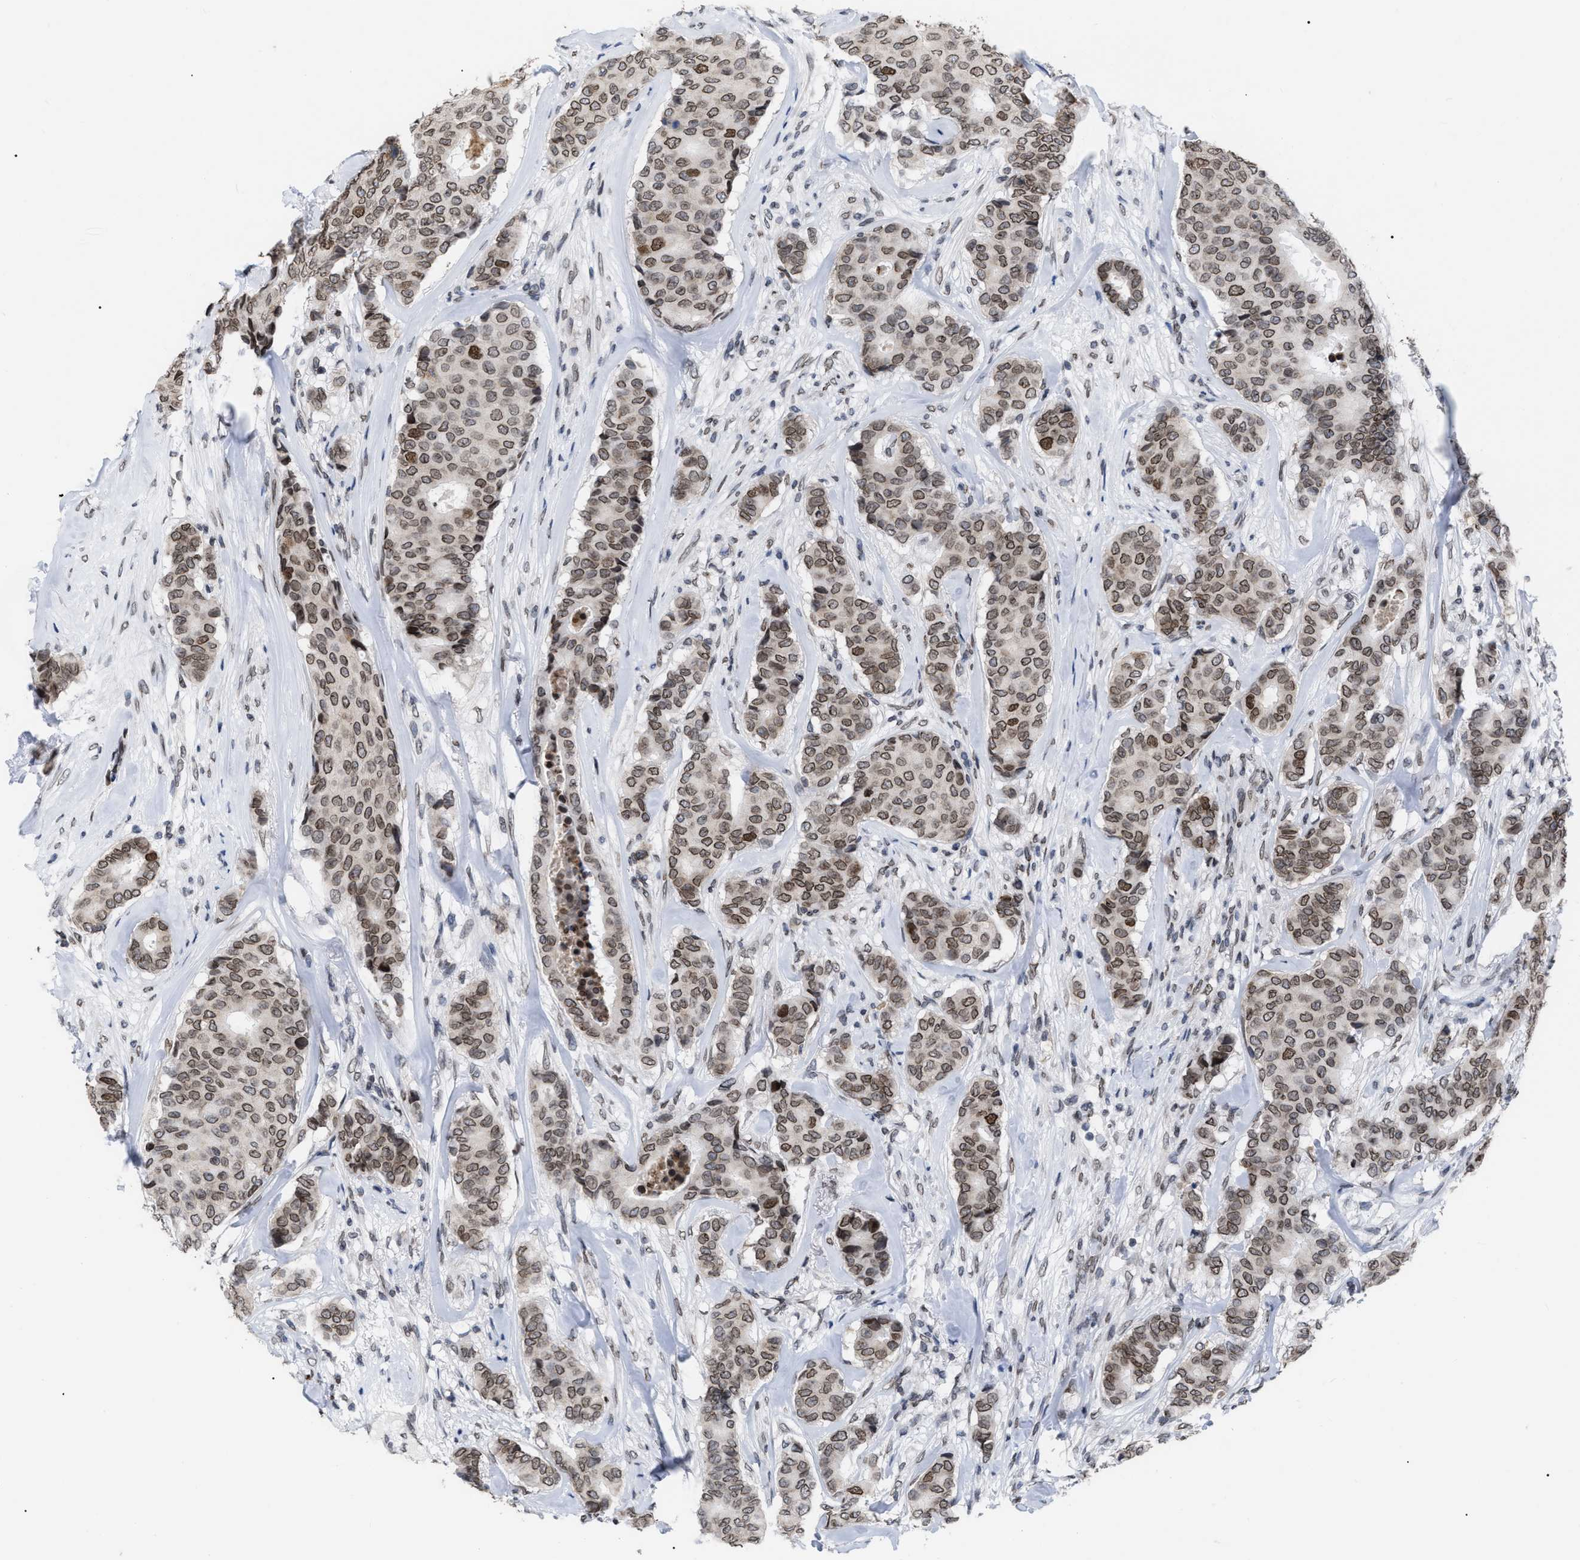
{"staining": {"intensity": "moderate", "quantity": ">75%", "location": "cytoplasmic/membranous,nuclear"}, "tissue": "breast cancer", "cell_type": "Tumor cells", "image_type": "cancer", "snomed": [{"axis": "morphology", "description": "Duct carcinoma"}, {"axis": "topography", "description": "Breast"}], "caption": "Immunohistochemical staining of breast invasive ductal carcinoma reveals medium levels of moderate cytoplasmic/membranous and nuclear protein expression in about >75% of tumor cells. (Stains: DAB in brown, nuclei in blue, Microscopy: brightfield microscopy at high magnification).", "gene": "TPR", "patient": {"sex": "female", "age": 75}}